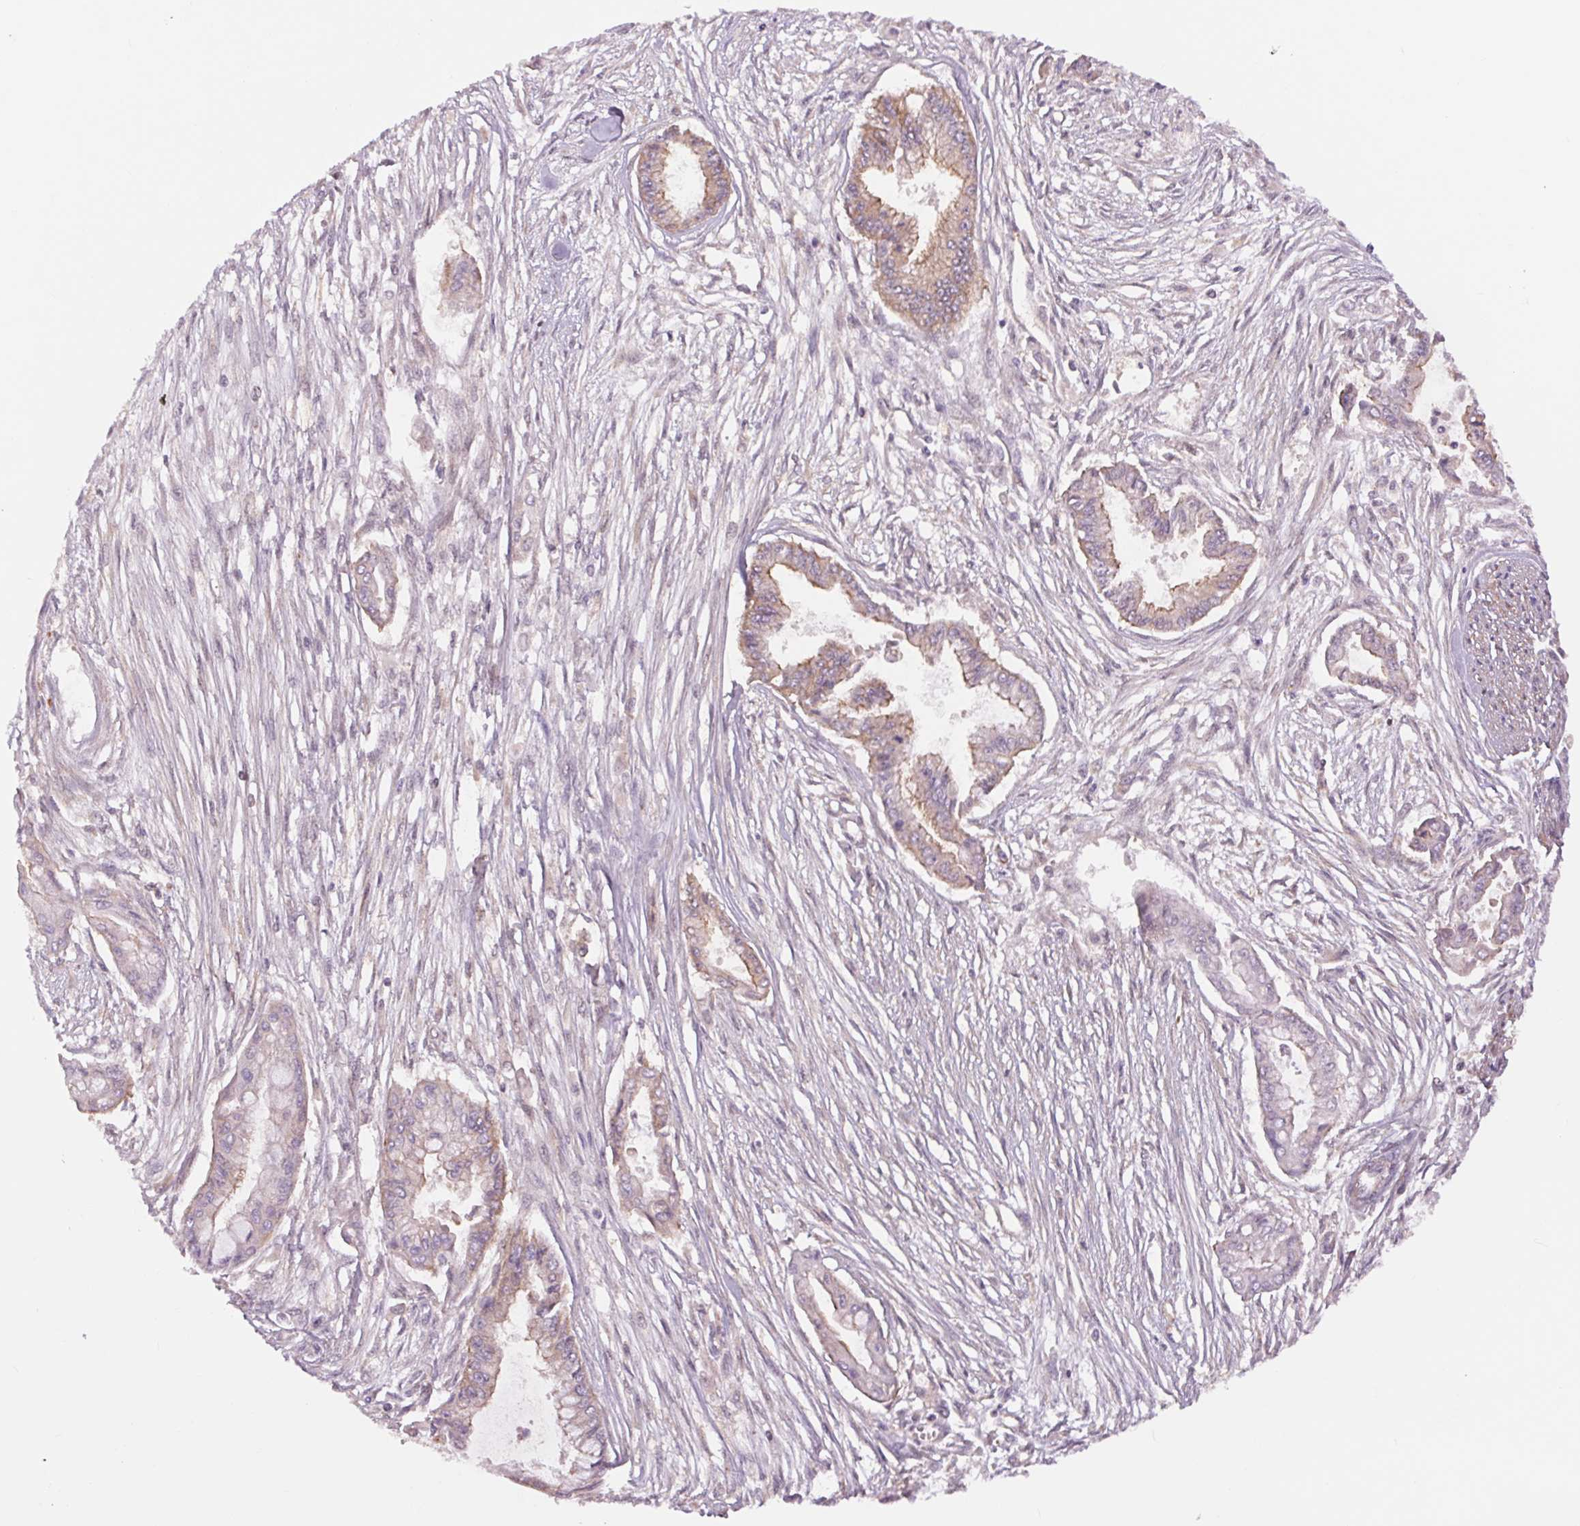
{"staining": {"intensity": "weak", "quantity": "<25%", "location": "cytoplasmic/membranous"}, "tissue": "pancreatic cancer", "cell_type": "Tumor cells", "image_type": "cancer", "snomed": [{"axis": "morphology", "description": "Adenocarcinoma, NOS"}, {"axis": "topography", "description": "Pancreas"}], "caption": "The photomicrograph reveals no staining of tumor cells in pancreatic adenocarcinoma.", "gene": "SH3RF2", "patient": {"sex": "female", "age": 68}}